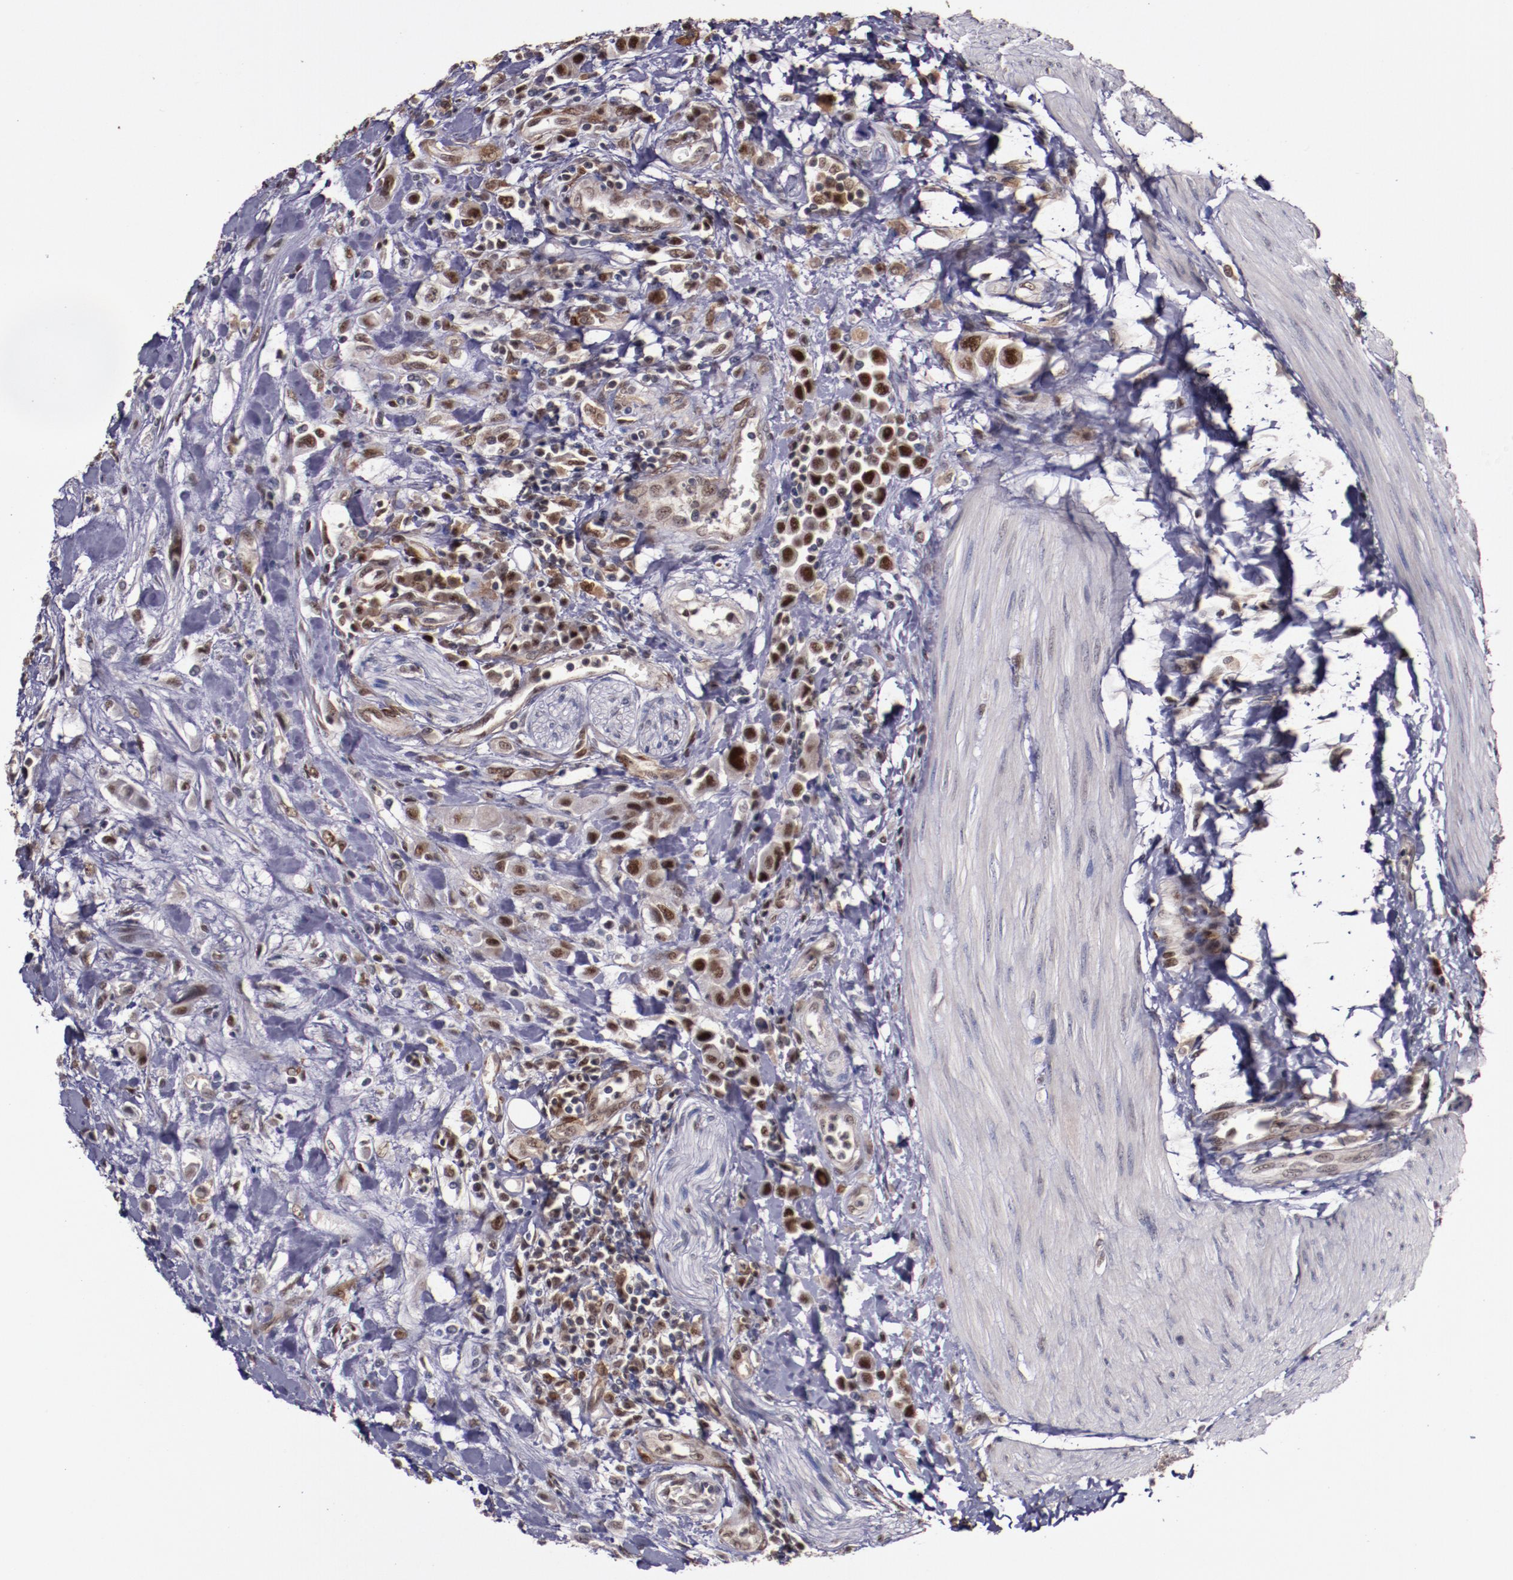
{"staining": {"intensity": "strong", "quantity": ">75%", "location": "cytoplasmic/membranous,nuclear"}, "tissue": "urothelial cancer", "cell_type": "Tumor cells", "image_type": "cancer", "snomed": [{"axis": "morphology", "description": "Urothelial carcinoma, High grade"}, {"axis": "topography", "description": "Urinary bladder"}], "caption": "Protein staining by immunohistochemistry (IHC) shows strong cytoplasmic/membranous and nuclear positivity in about >75% of tumor cells in high-grade urothelial carcinoma.", "gene": "CHEK2", "patient": {"sex": "male", "age": 50}}